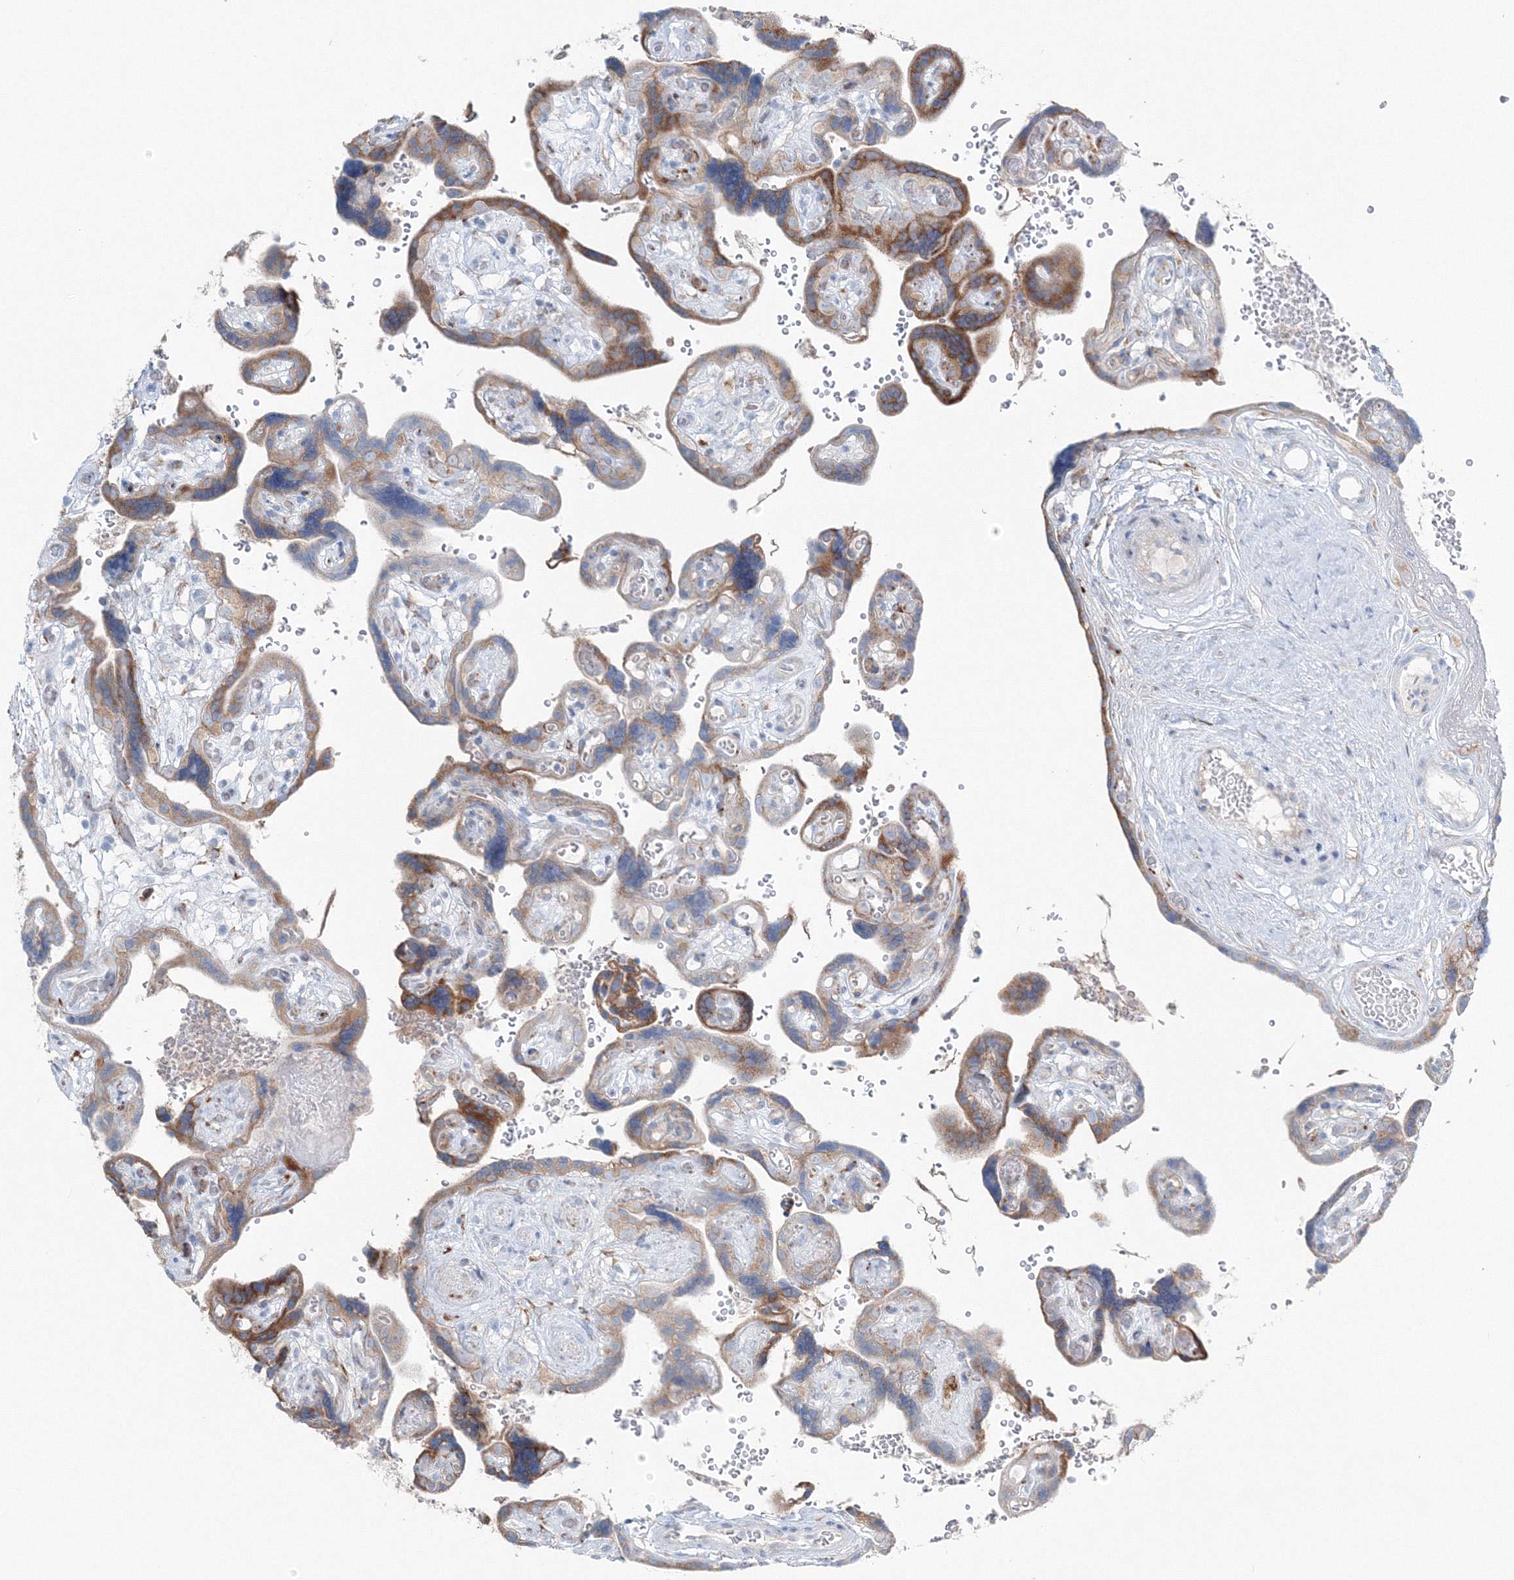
{"staining": {"intensity": "strong", "quantity": ">75%", "location": "cytoplasmic/membranous"}, "tissue": "placenta", "cell_type": "Decidual cells", "image_type": "normal", "snomed": [{"axis": "morphology", "description": "Normal tissue, NOS"}, {"axis": "topography", "description": "Placenta"}], "caption": "Placenta stained with a brown dye reveals strong cytoplasmic/membranous positive staining in approximately >75% of decidual cells.", "gene": "ENSG00000285283", "patient": {"sex": "female", "age": 30}}